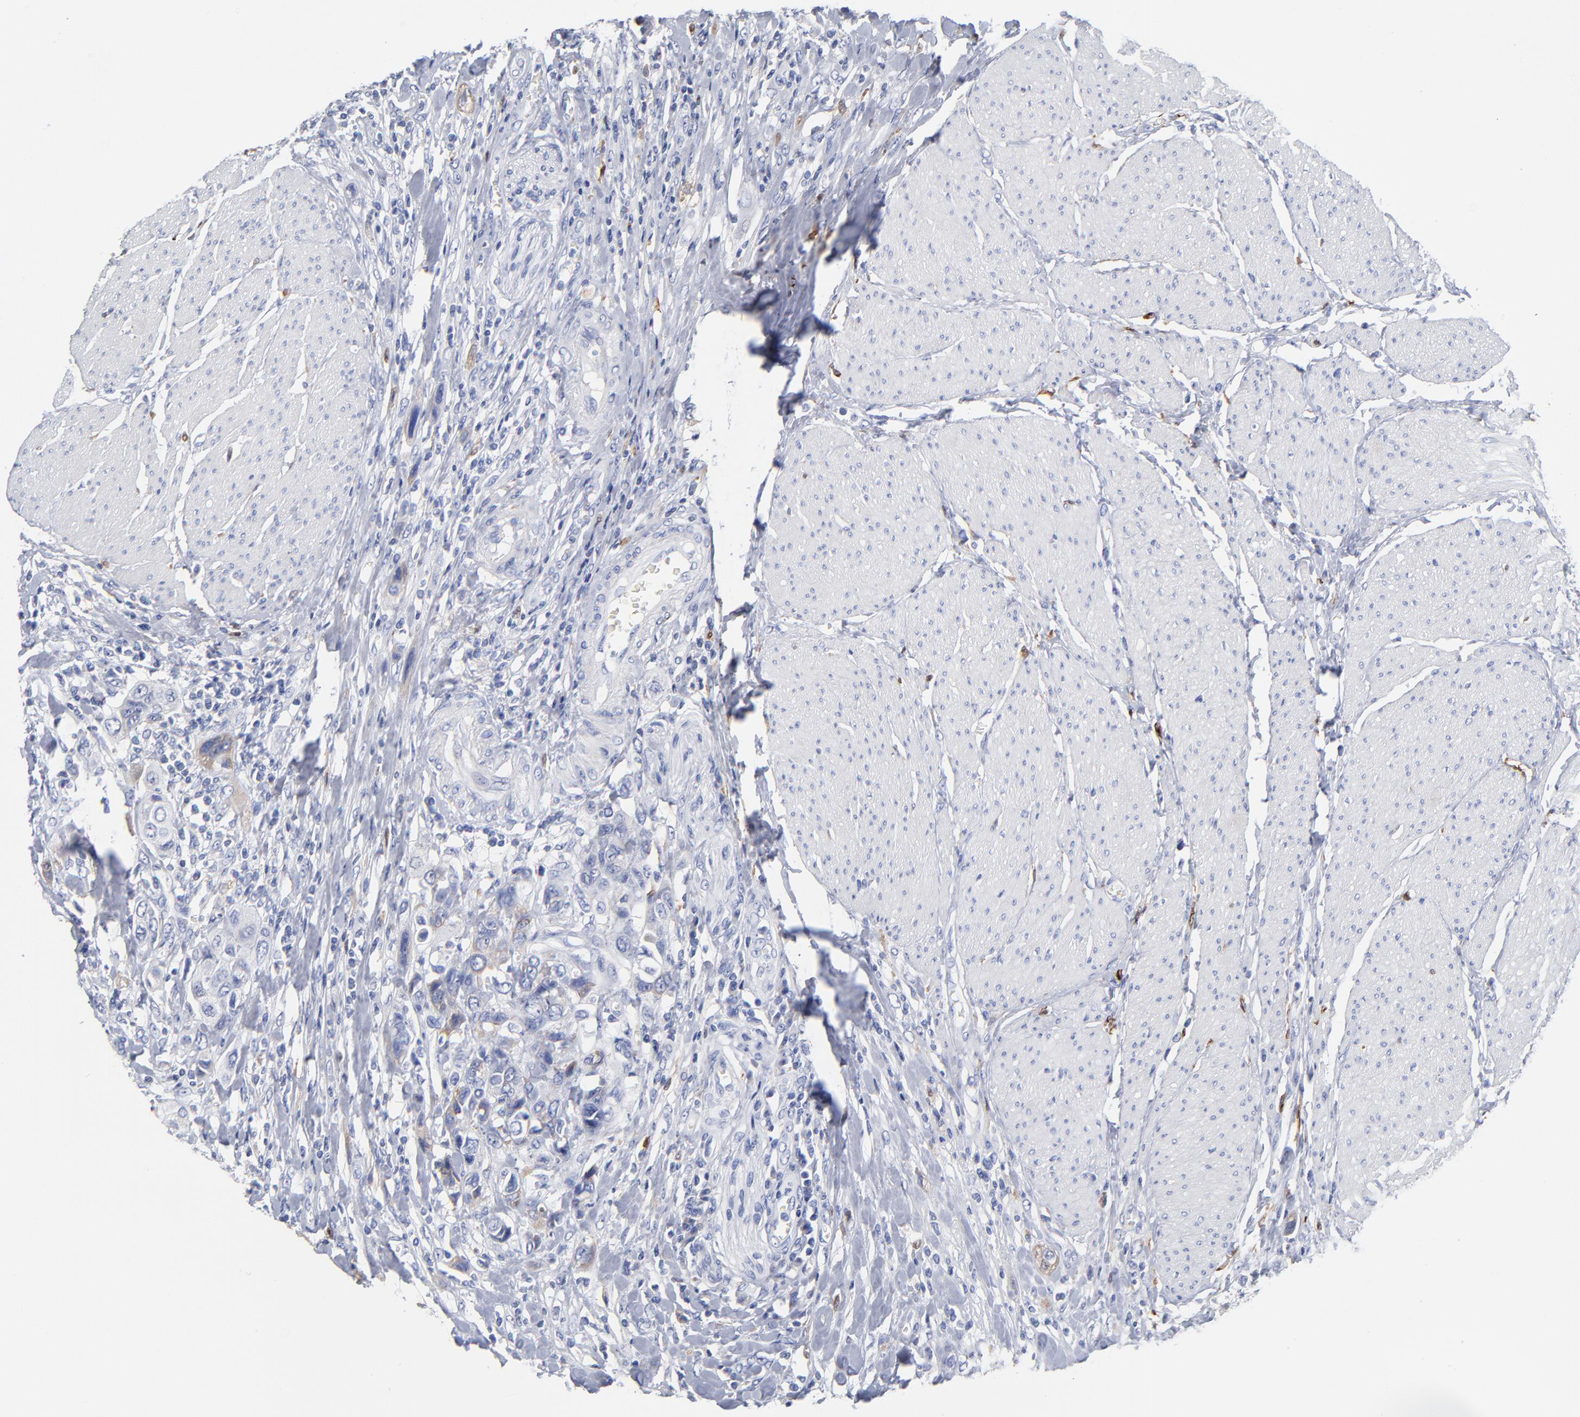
{"staining": {"intensity": "negative", "quantity": "none", "location": "none"}, "tissue": "urothelial cancer", "cell_type": "Tumor cells", "image_type": "cancer", "snomed": [{"axis": "morphology", "description": "Urothelial carcinoma, High grade"}, {"axis": "topography", "description": "Urinary bladder"}], "caption": "This is an immunohistochemistry photomicrograph of human urothelial carcinoma (high-grade). There is no staining in tumor cells.", "gene": "PTP4A1", "patient": {"sex": "male", "age": 50}}